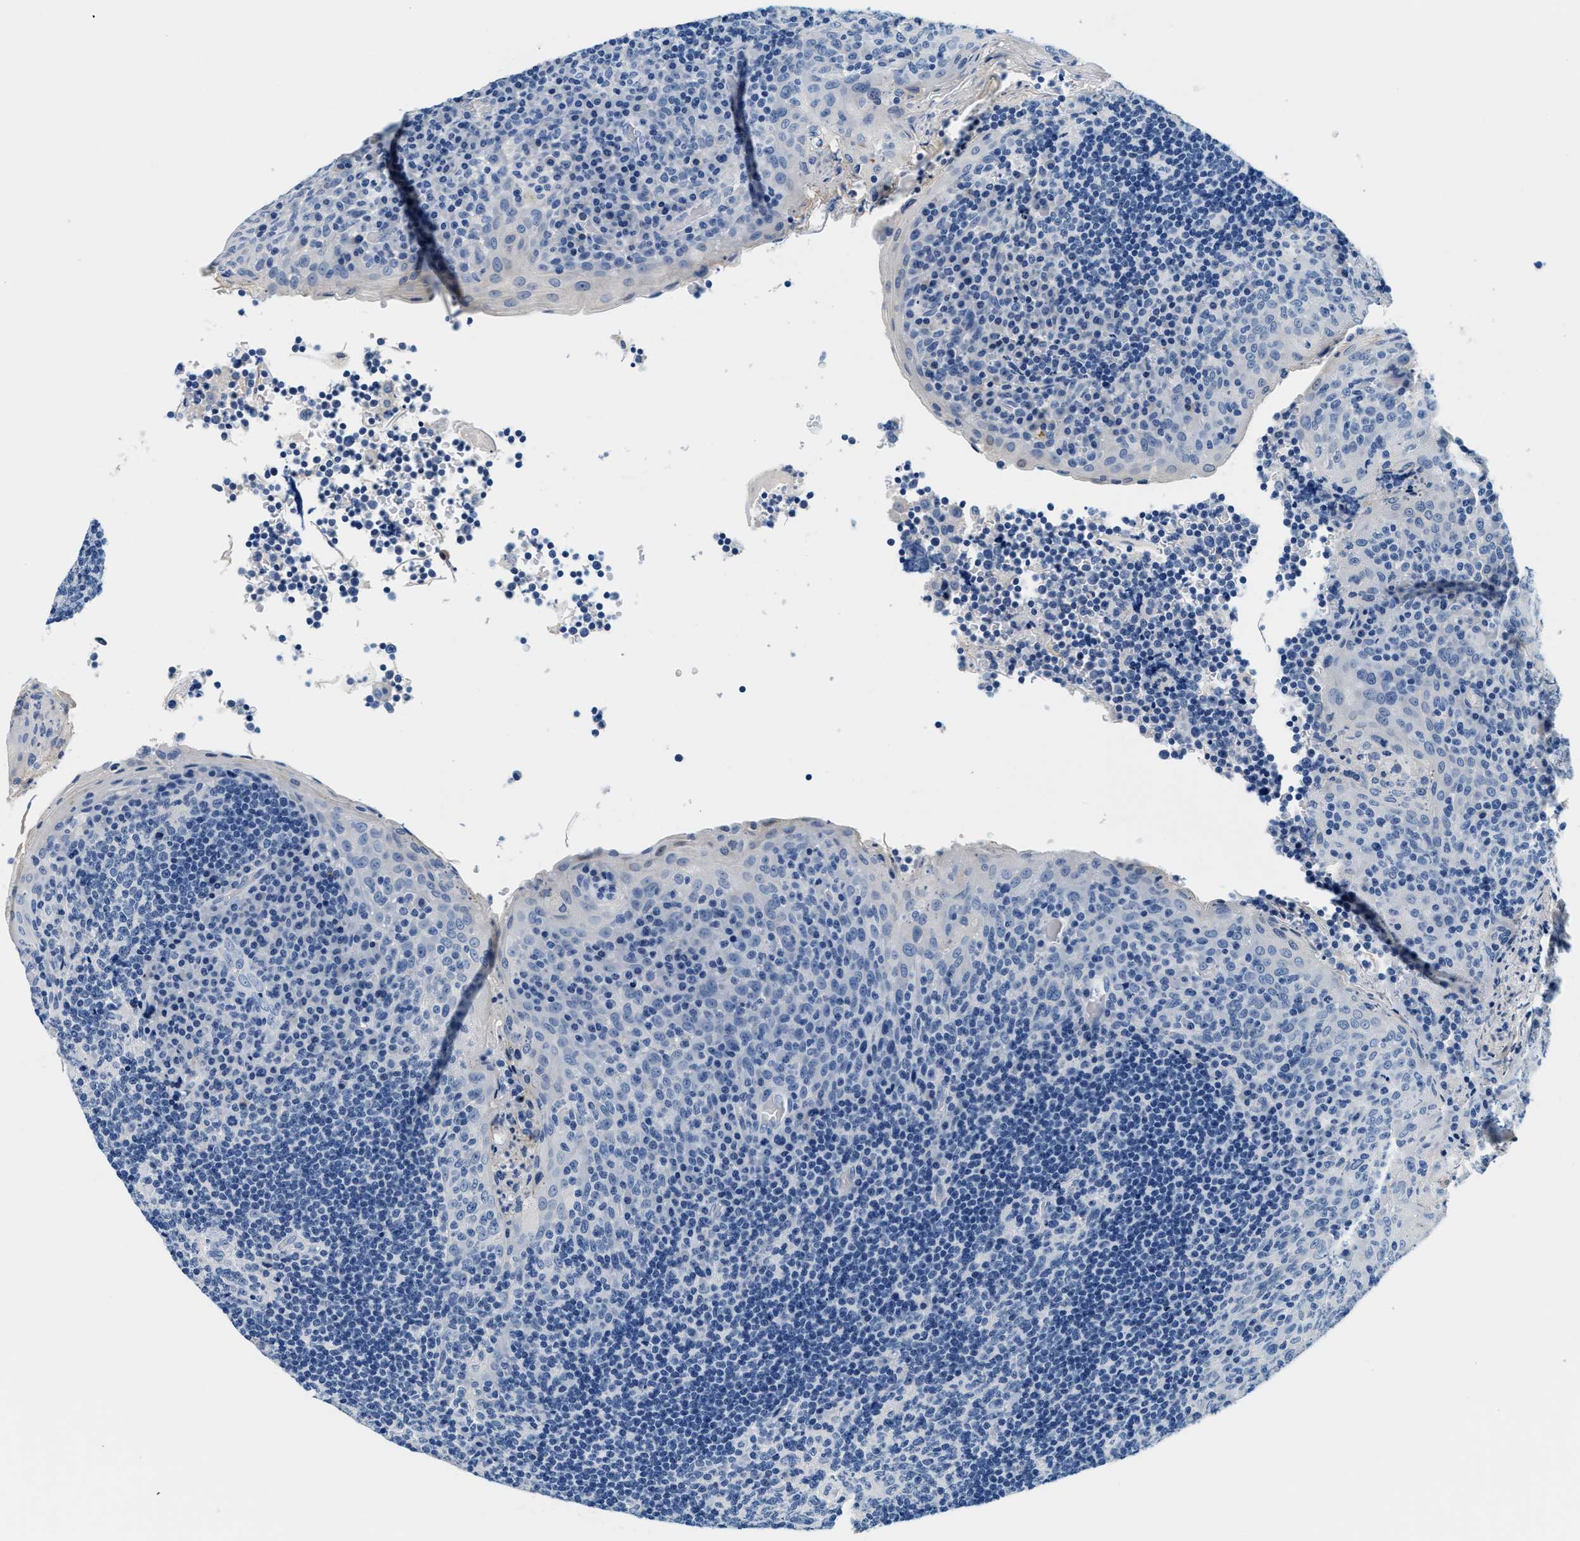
{"staining": {"intensity": "negative", "quantity": "none", "location": "none"}, "tissue": "tonsil", "cell_type": "Germinal center cells", "image_type": "normal", "snomed": [{"axis": "morphology", "description": "Normal tissue, NOS"}, {"axis": "topography", "description": "Tonsil"}], "caption": "The IHC photomicrograph has no significant positivity in germinal center cells of tonsil. The staining was performed using DAB (3,3'-diaminobenzidine) to visualize the protein expression in brown, while the nuclei were stained in blue with hematoxylin (Magnification: 20x).", "gene": "GSTM3", "patient": {"sex": "male", "age": 17}}